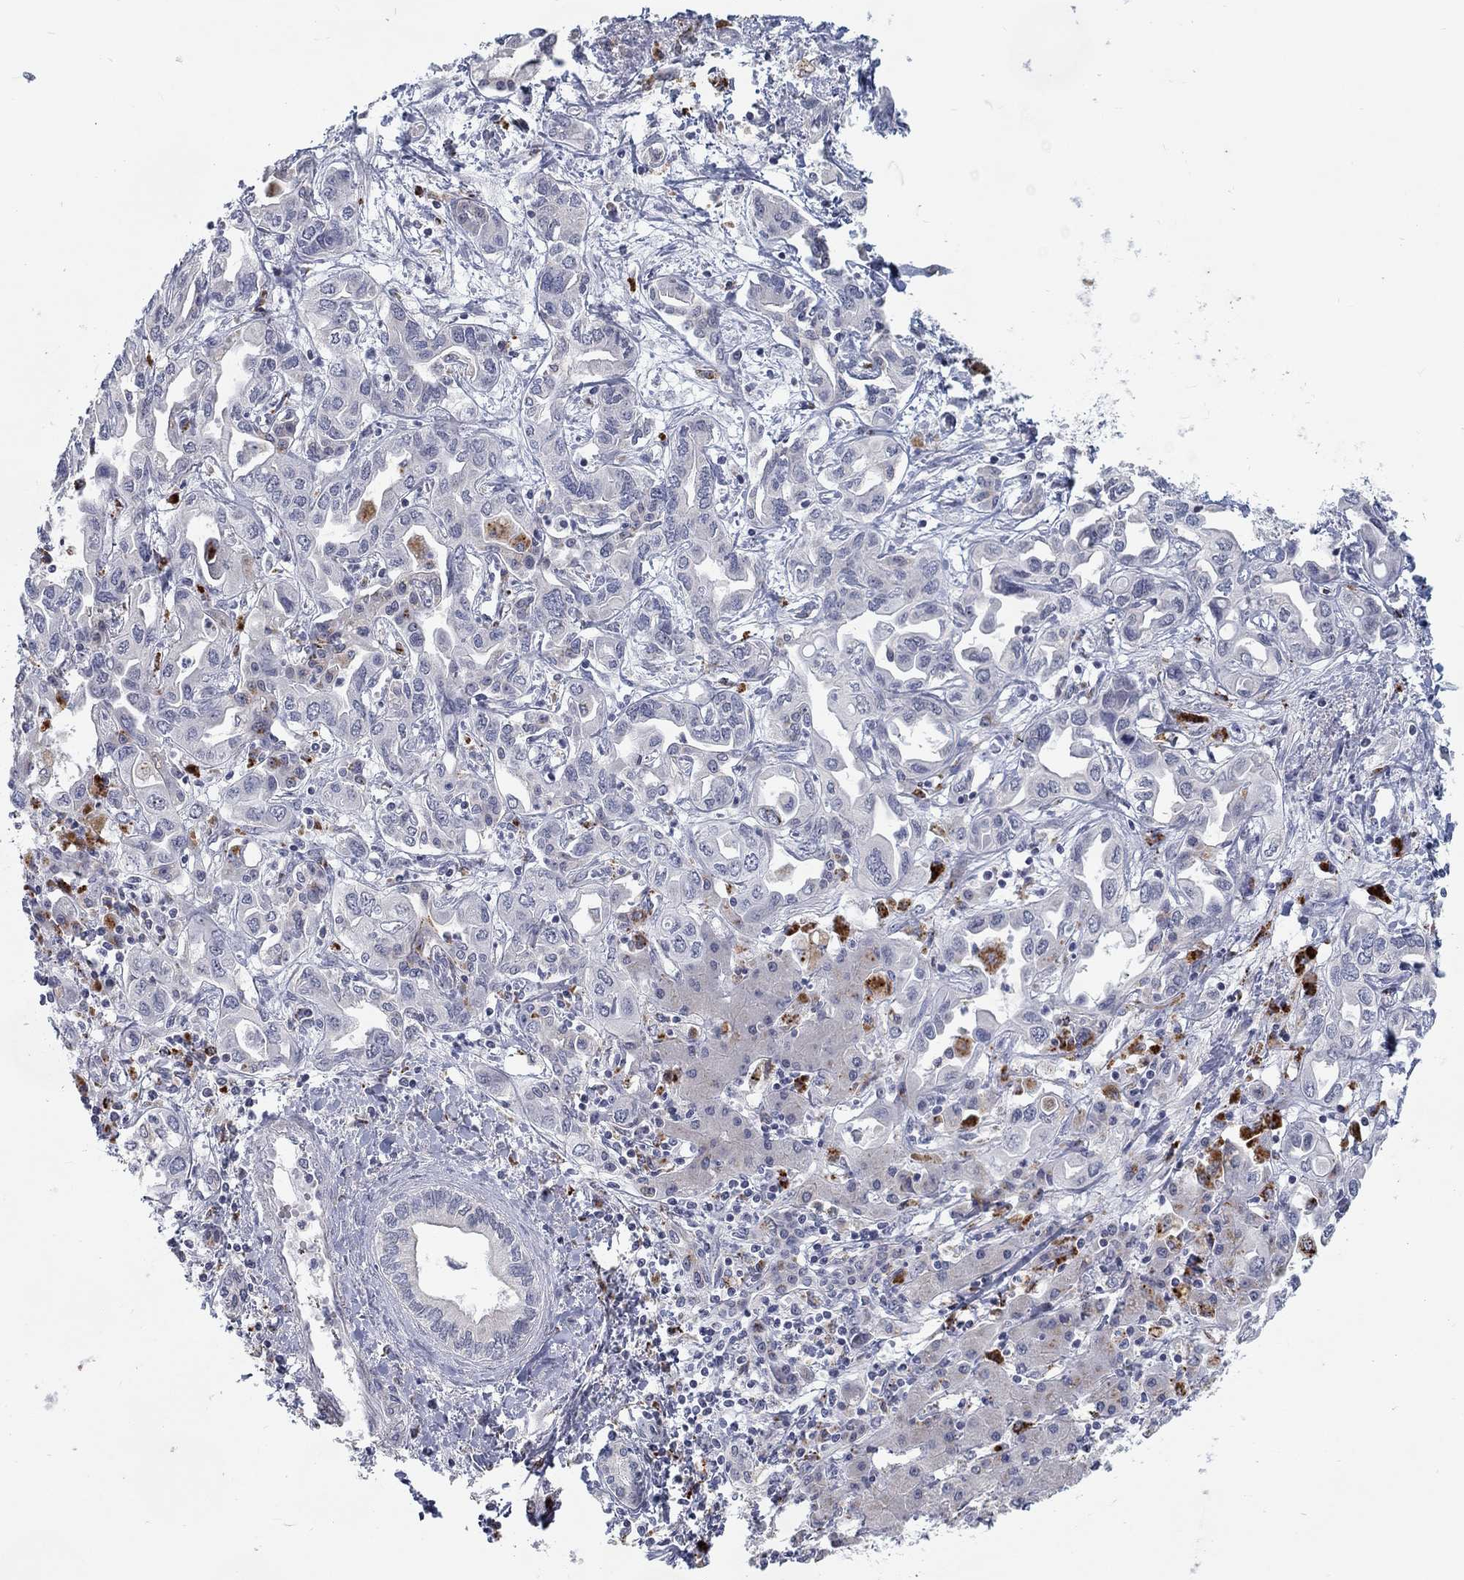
{"staining": {"intensity": "negative", "quantity": "none", "location": "none"}, "tissue": "liver cancer", "cell_type": "Tumor cells", "image_type": "cancer", "snomed": [{"axis": "morphology", "description": "Cholangiocarcinoma"}, {"axis": "topography", "description": "Liver"}], "caption": "Immunohistochemical staining of human liver cancer exhibits no significant expression in tumor cells.", "gene": "MTSS2", "patient": {"sex": "female", "age": 64}}